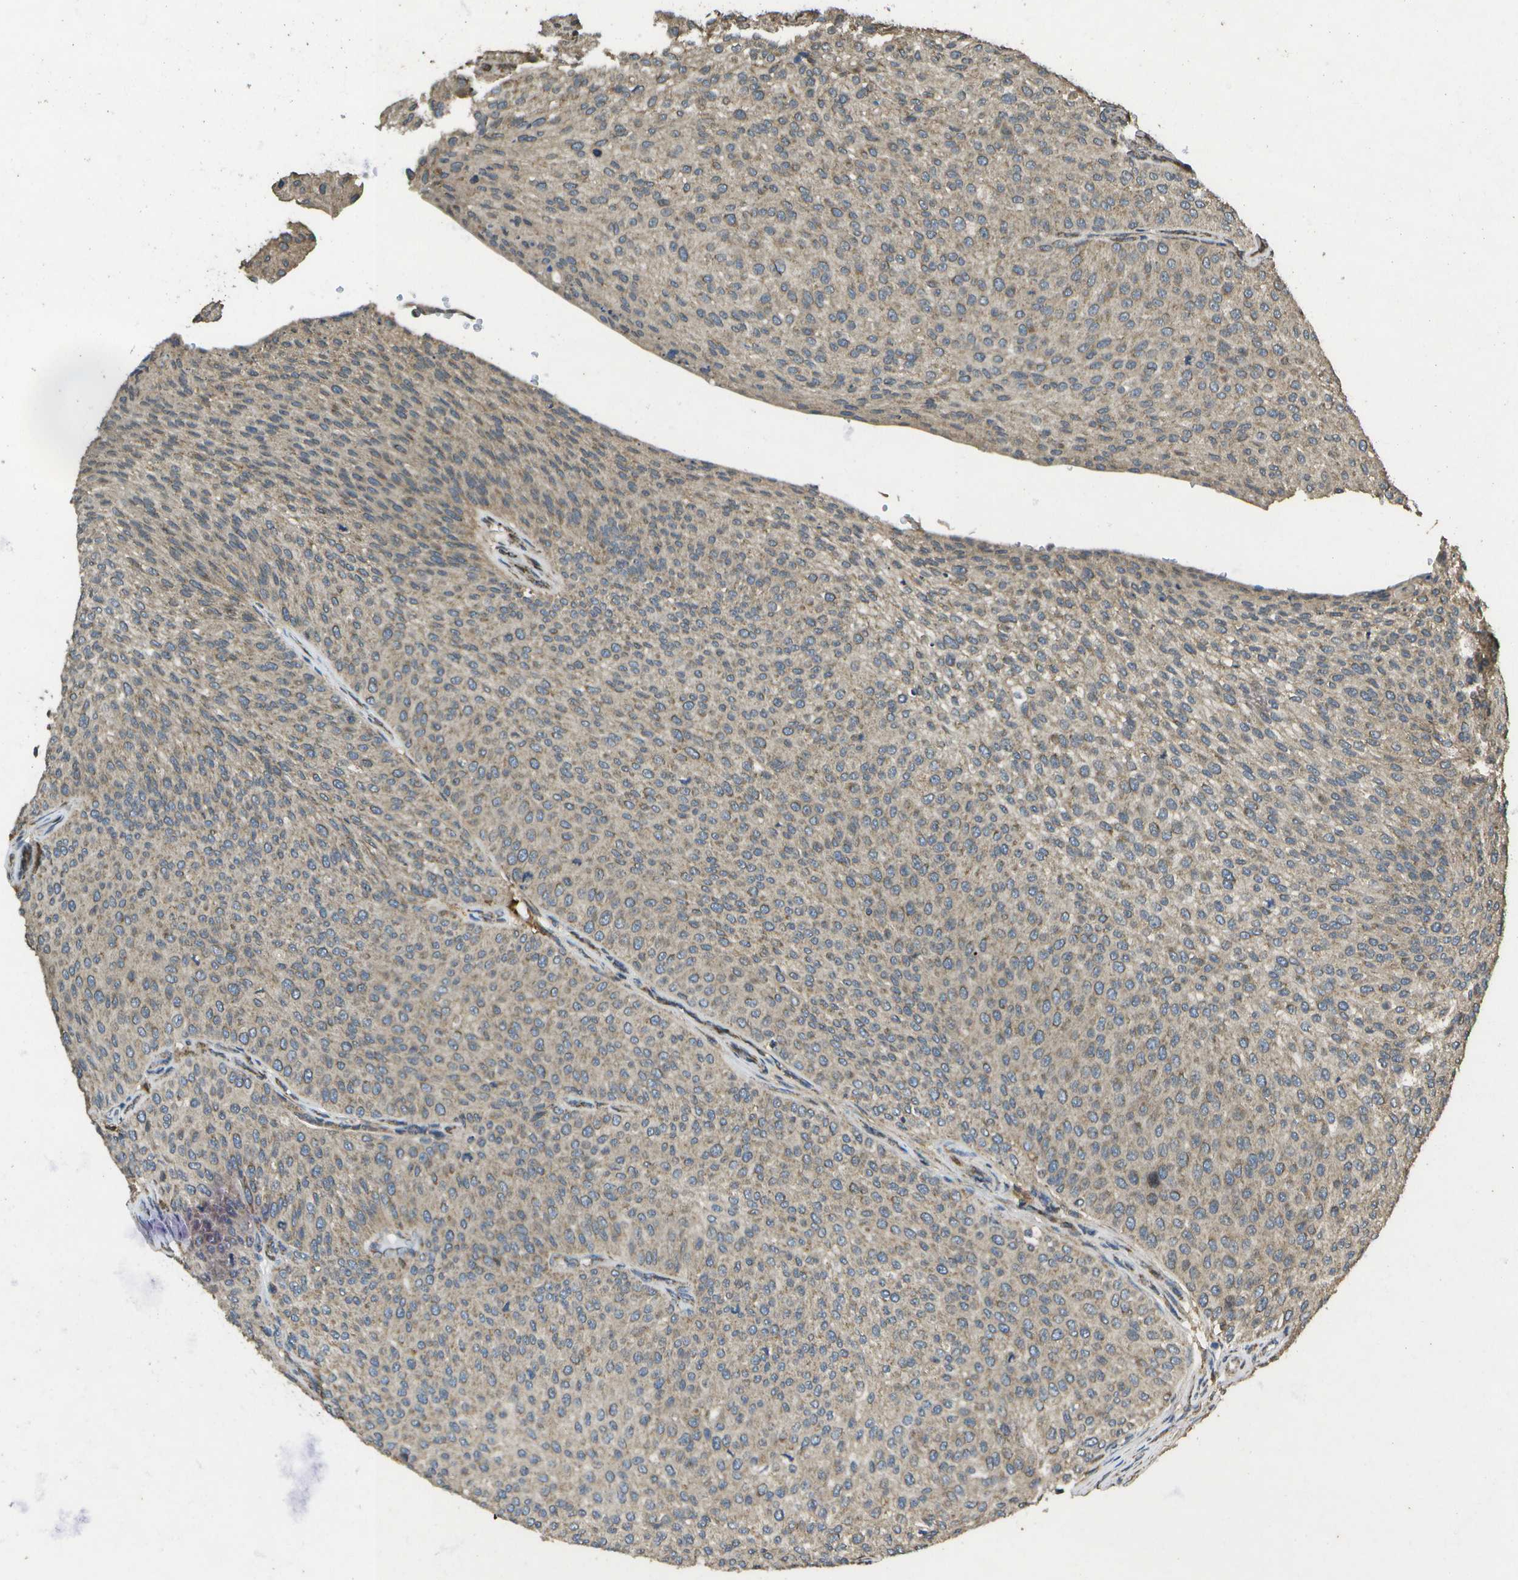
{"staining": {"intensity": "weak", "quantity": ">75%", "location": "cytoplasmic/membranous"}, "tissue": "urothelial cancer", "cell_type": "Tumor cells", "image_type": "cancer", "snomed": [{"axis": "morphology", "description": "Urothelial carcinoma, Low grade"}, {"axis": "topography", "description": "Smooth muscle"}, {"axis": "topography", "description": "Urinary bladder"}], "caption": "Protein expression by IHC exhibits weak cytoplasmic/membranous staining in about >75% of tumor cells in urothelial cancer.", "gene": "HFE", "patient": {"sex": "male", "age": 60}}